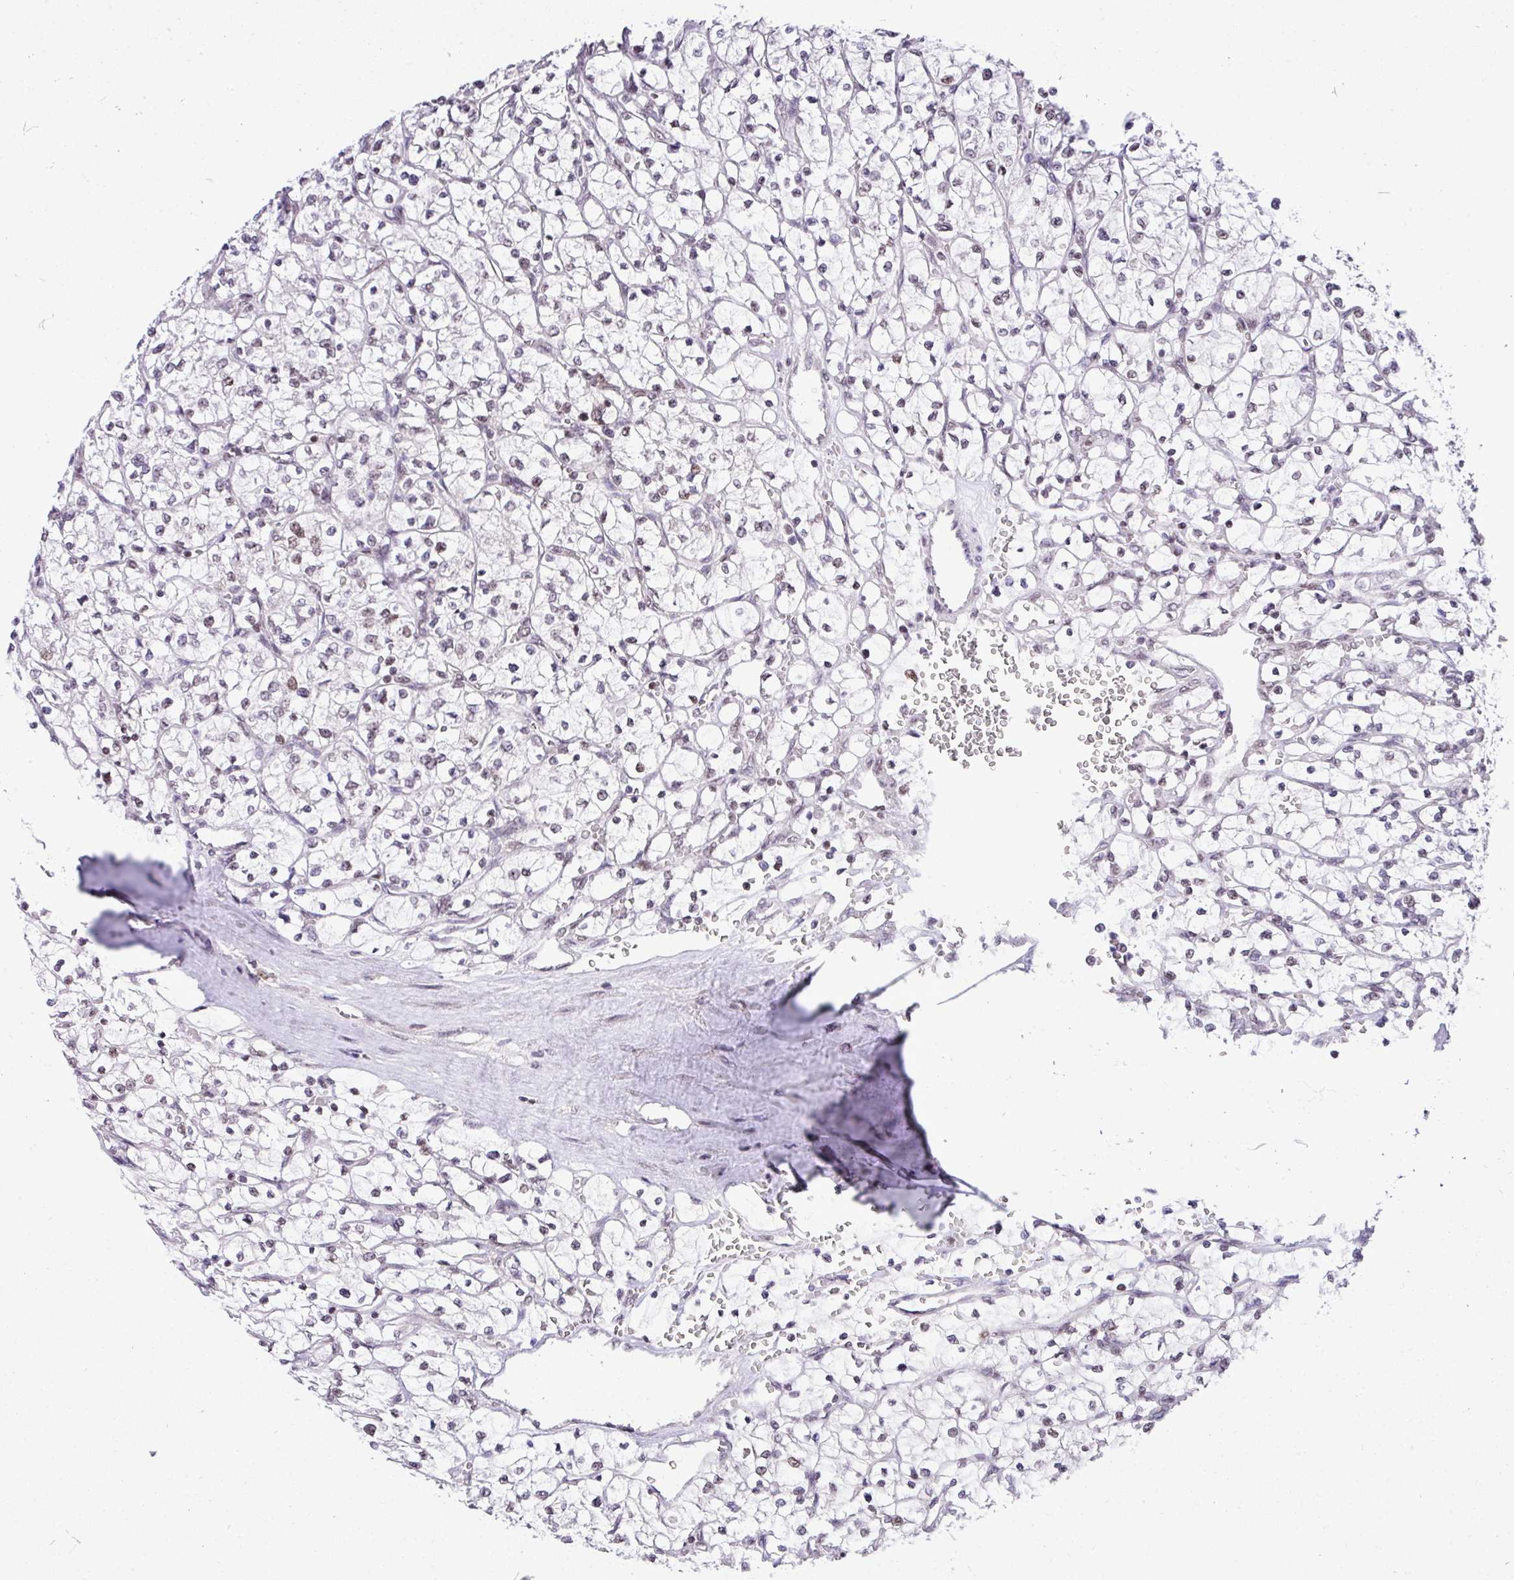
{"staining": {"intensity": "negative", "quantity": "none", "location": "none"}, "tissue": "renal cancer", "cell_type": "Tumor cells", "image_type": "cancer", "snomed": [{"axis": "morphology", "description": "Adenocarcinoma, NOS"}, {"axis": "topography", "description": "Kidney"}], "caption": "This is a photomicrograph of immunohistochemistry (IHC) staining of renal cancer, which shows no expression in tumor cells.", "gene": "CCDC137", "patient": {"sex": "female", "age": 64}}